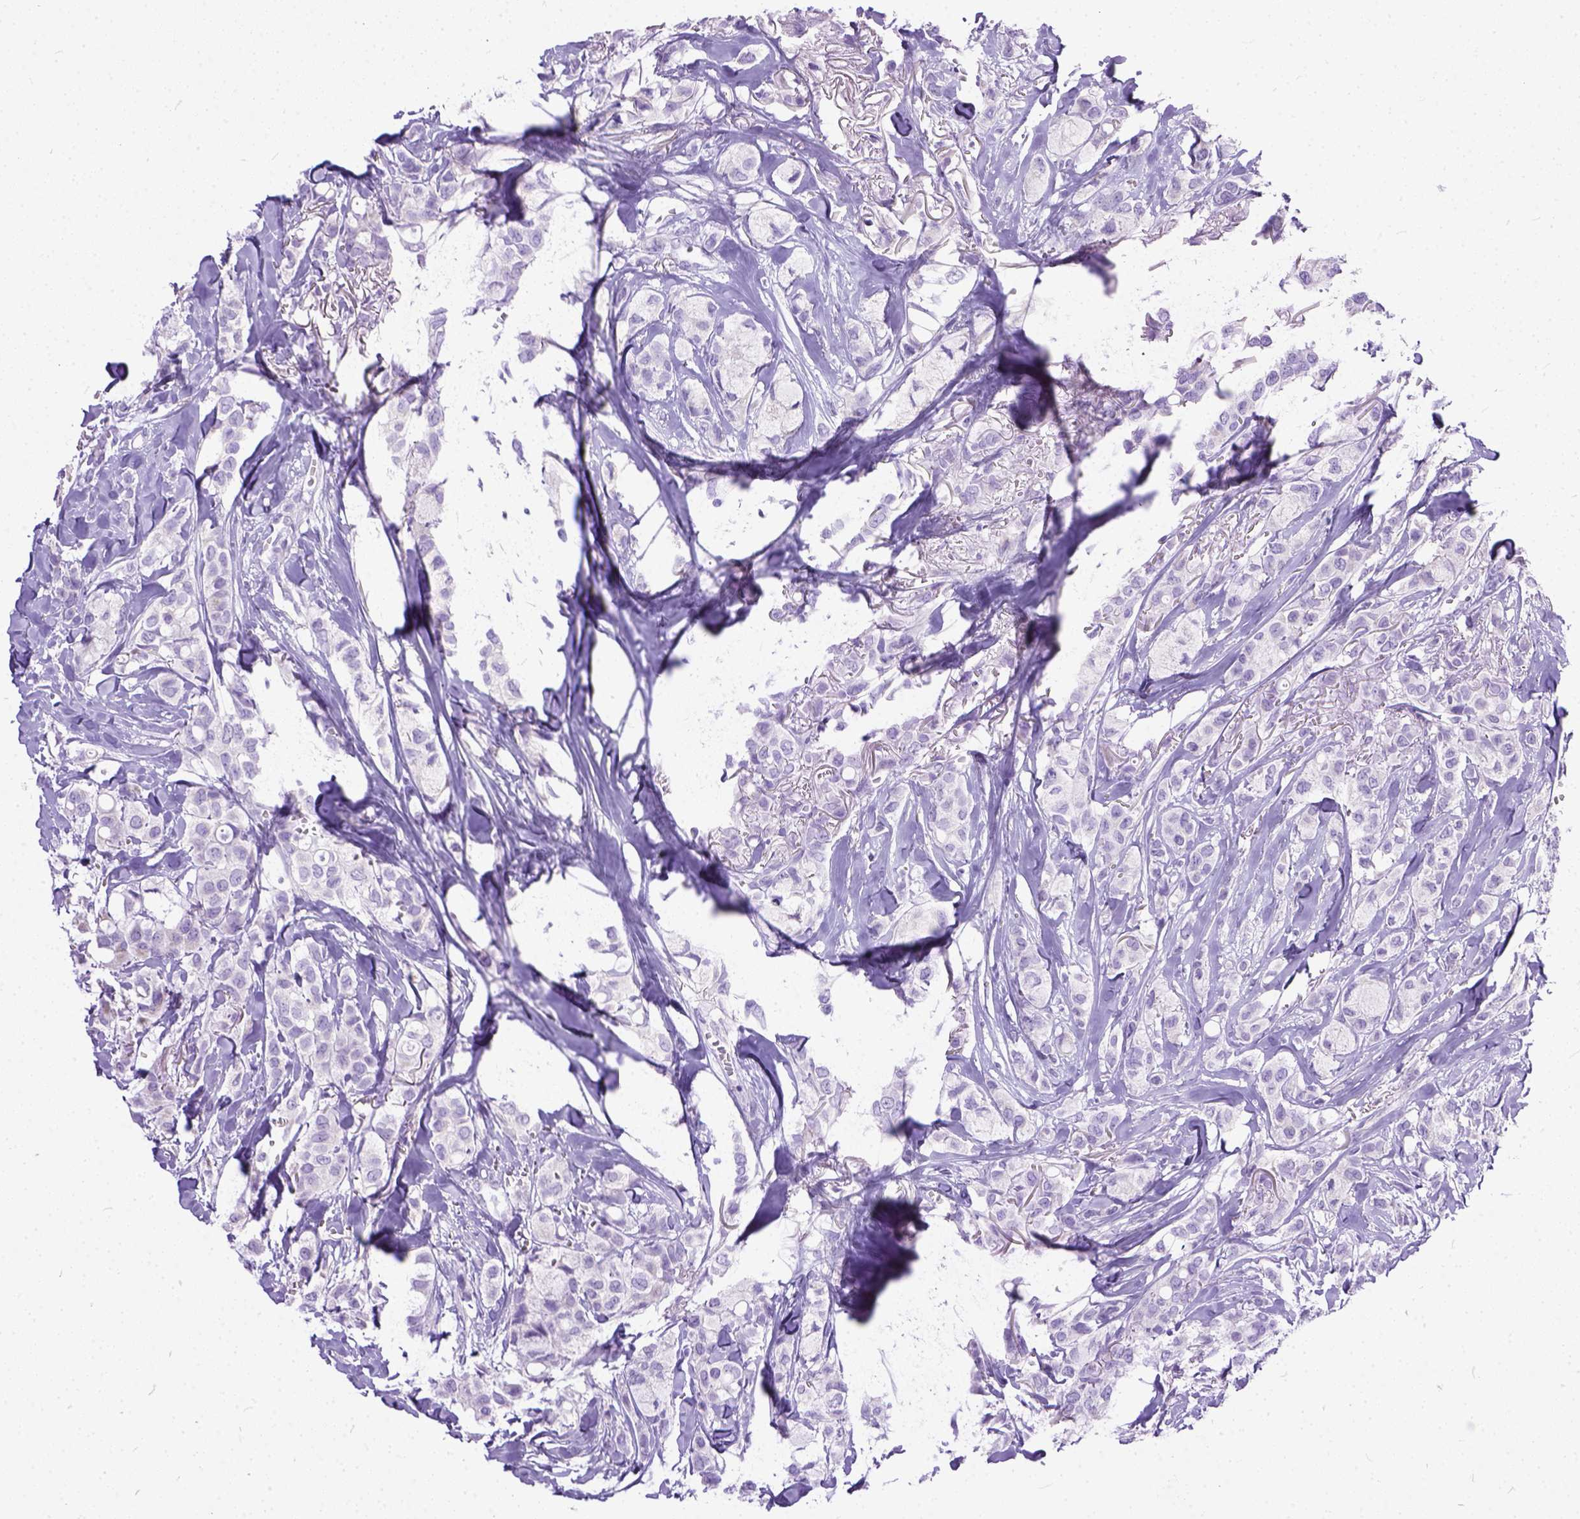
{"staining": {"intensity": "negative", "quantity": "none", "location": "none"}, "tissue": "breast cancer", "cell_type": "Tumor cells", "image_type": "cancer", "snomed": [{"axis": "morphology", "description": "Duct carcinoma"}, {"axis": "topography", "description": "Breast"}], "caption": "Photomicrograph shows no protein staining in tumor cells of breast intraductal carcinoma tissue. (Stains: DAB (3,3'-diaminobenzidine) immunohistochemistry (IHC) with hematoxylin counter stain, Microscopy: brightfield microscopy at high magnification).", "gene": "PLK5", "patient": {"sex": "female", "age": 85}}